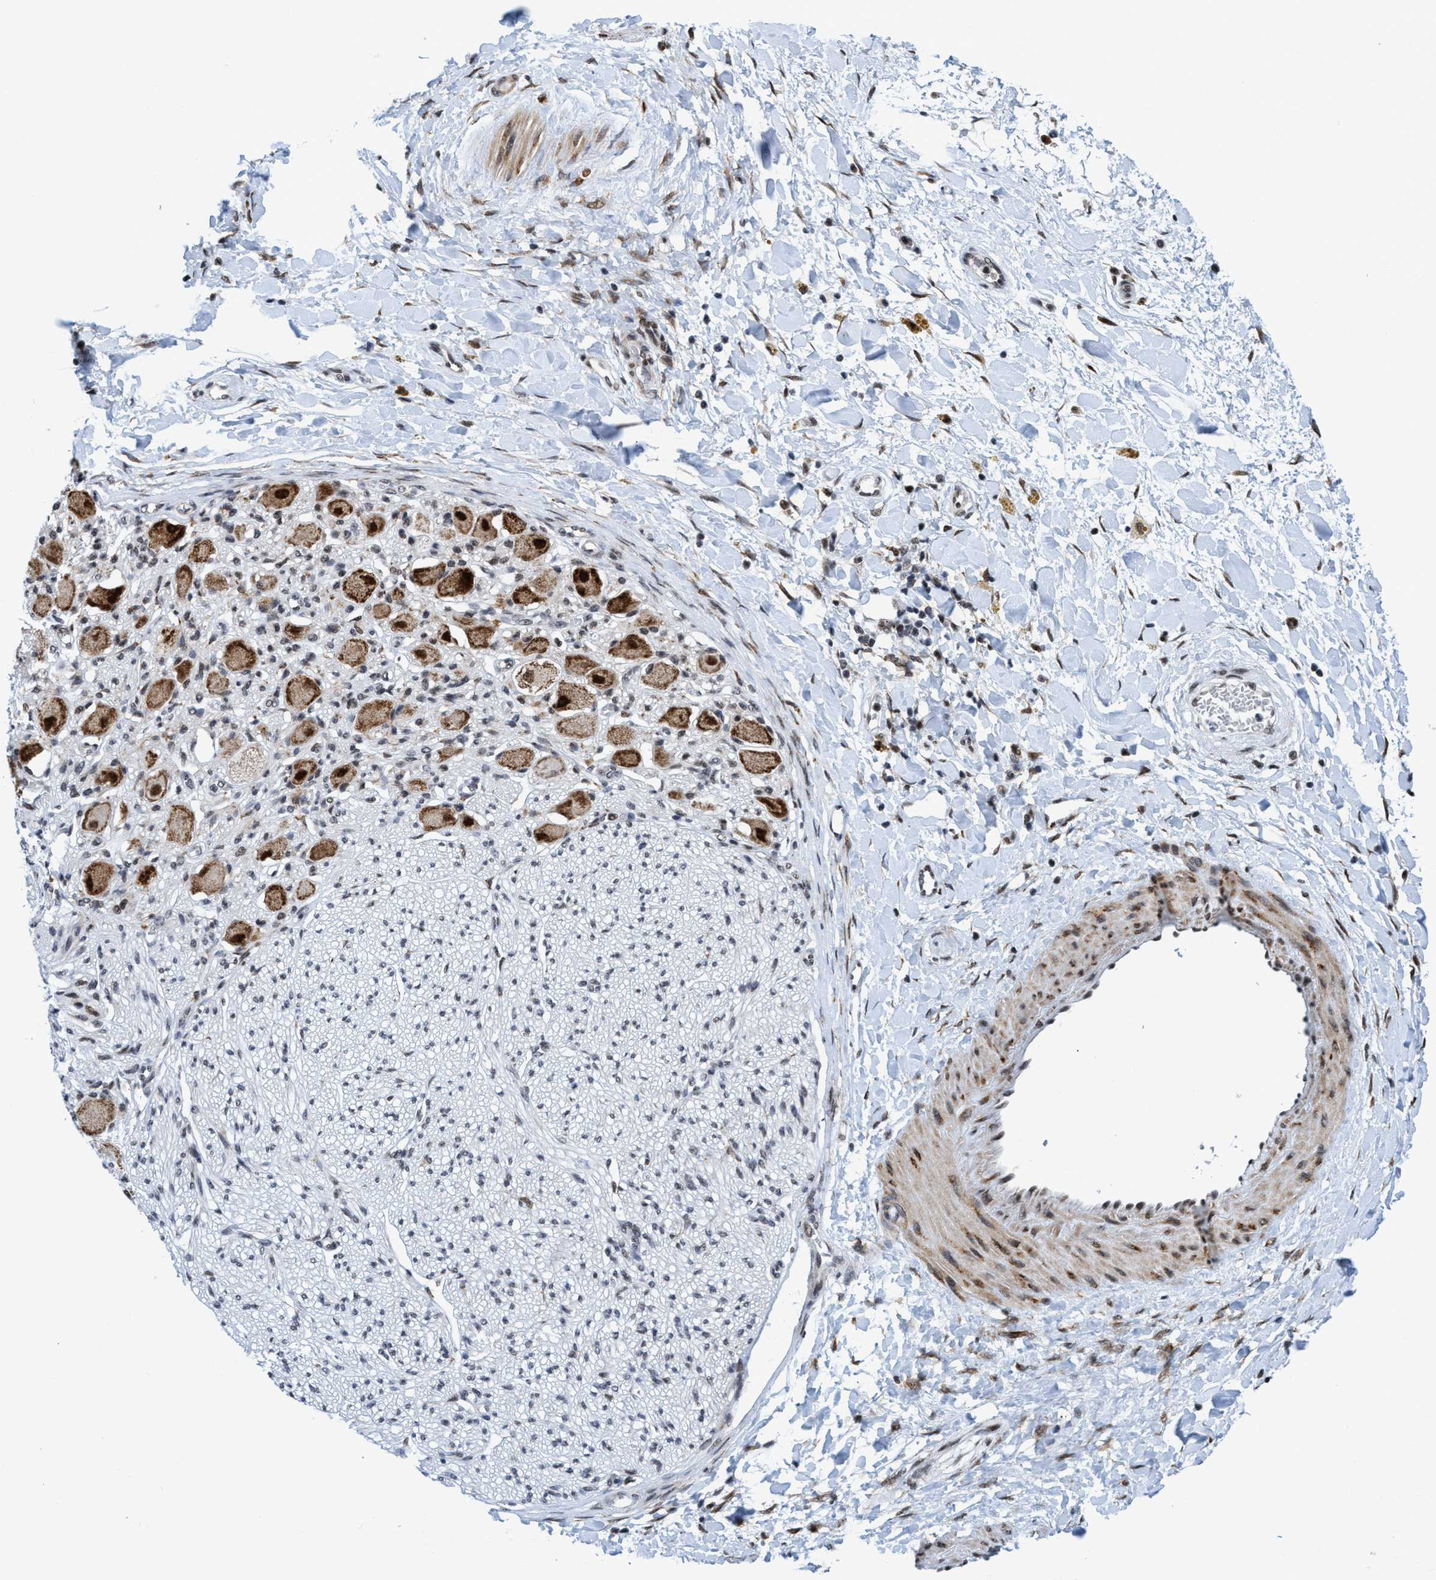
{"staining": {"intensity": "moderate", "quantity": ">75%", "location": "nuclear"}, "tissue": "adipose tissue", "cell_type": "Adipocytes", "image_type": "normal", "snomed": [{"axis": "morphology", "description": "Normal tissue, NOS"}, {"axis": "topography", "description": "Kidney"}, {"axis": "topography", "description": "Peripheral nerve tissue"}], "caption": "Protein expression analysis of benign adipose tissue exhibits moderate nuclear positivity in approximately >75% of adipocytes. Nuclei are stained in blue.", "gene": "GLT6D1", "patient": {"sex": "male", "age": 7}}